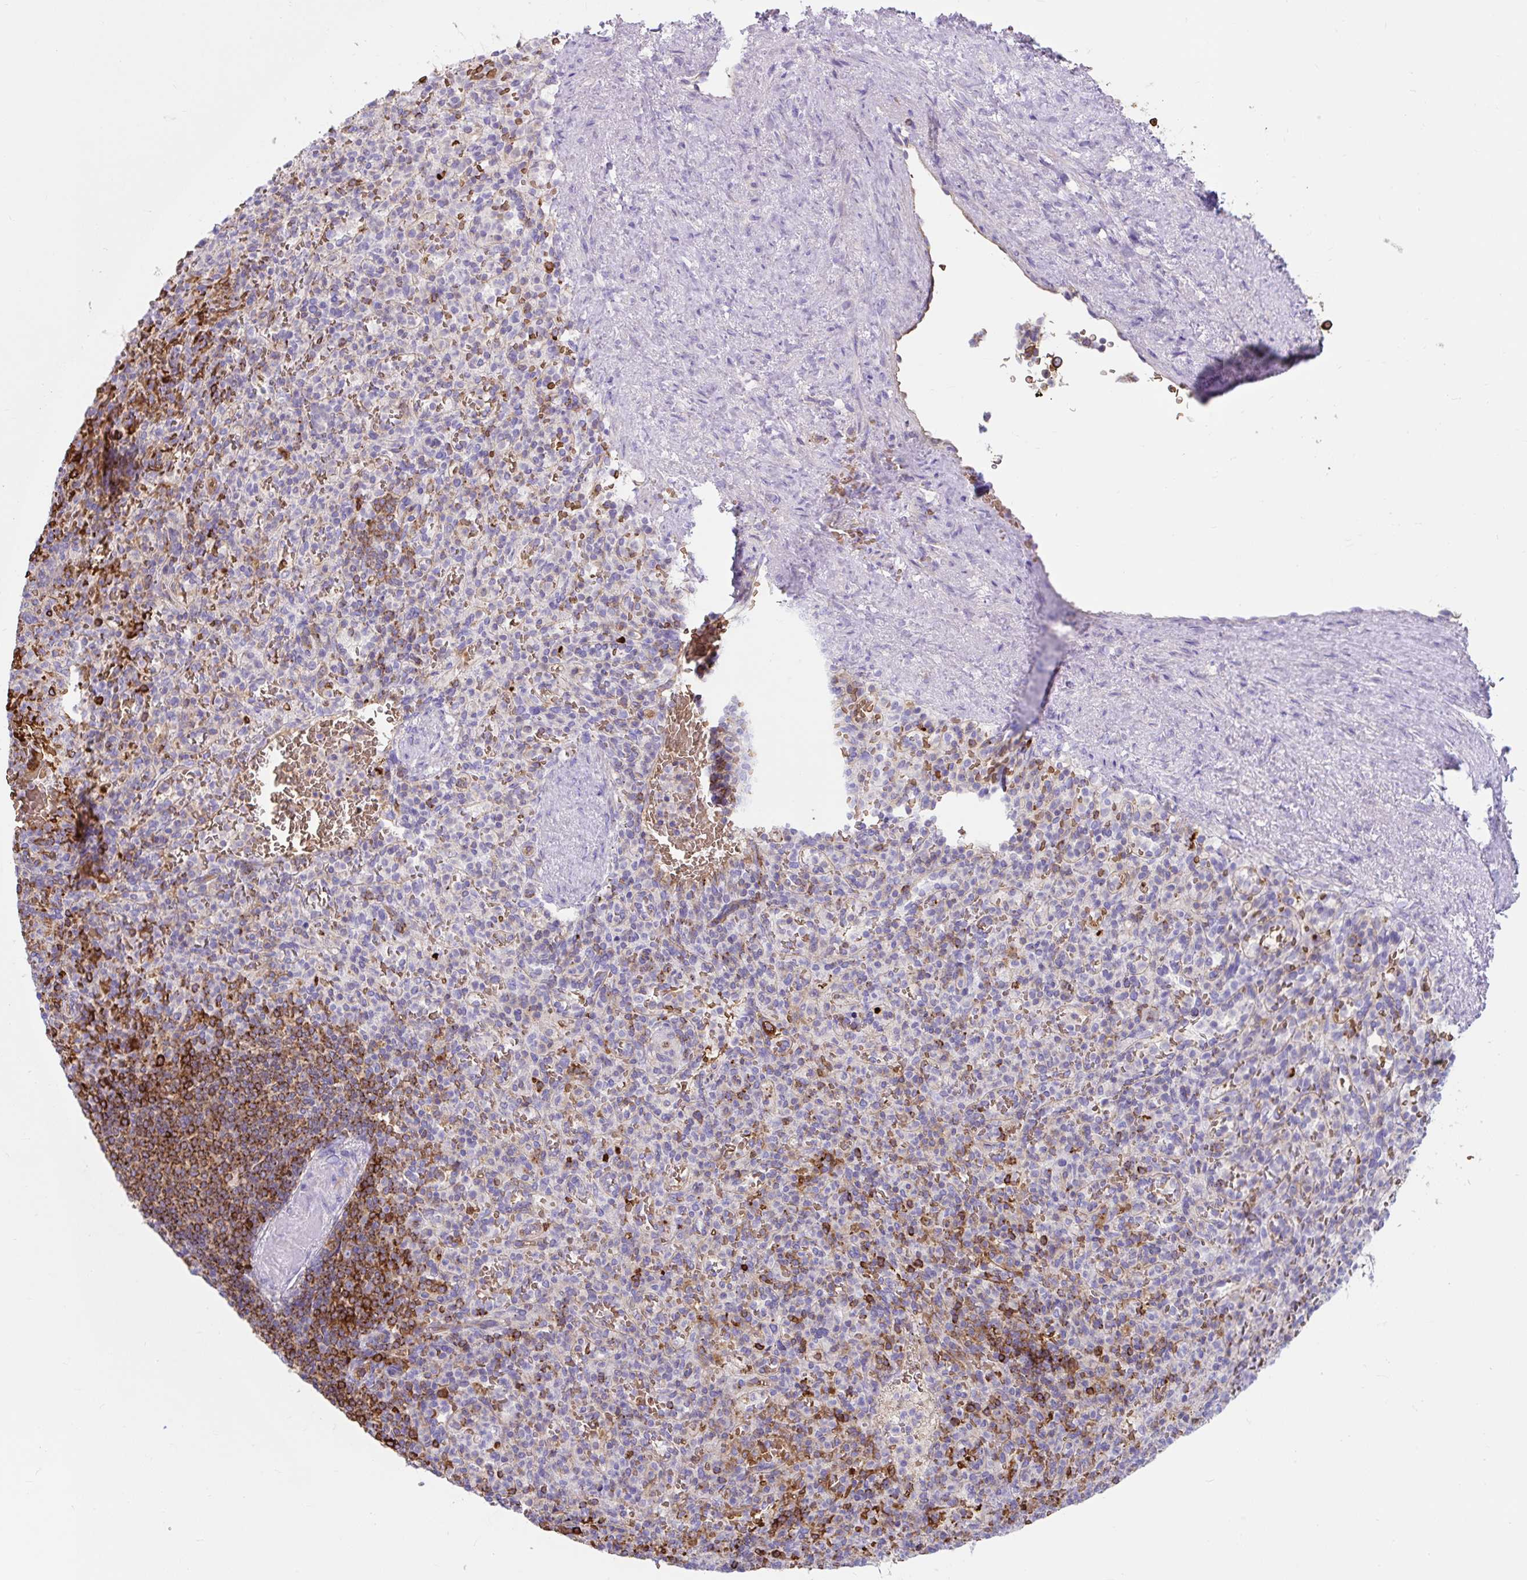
{"staining": {"intensity": "moderate", "quantity": "25%-75%", "location": "cytoplasmic/membranous"}, "tissue": "spleen", "cell_type": "Cells in red pulp", "image_type": "normal", "snomed": [{"axis": "morphology", "description": "Normal tissue, NOS"}, {"axis": "topography", "description": "Spleen"}], "caption": "Cells in red pulp exhibit moderate cytoplasmic/membranous staining in approximately 25%-75% of cells in benign spleen.", "gene": "HIP1R", "patient": {"sex": "female", "age": 74}}